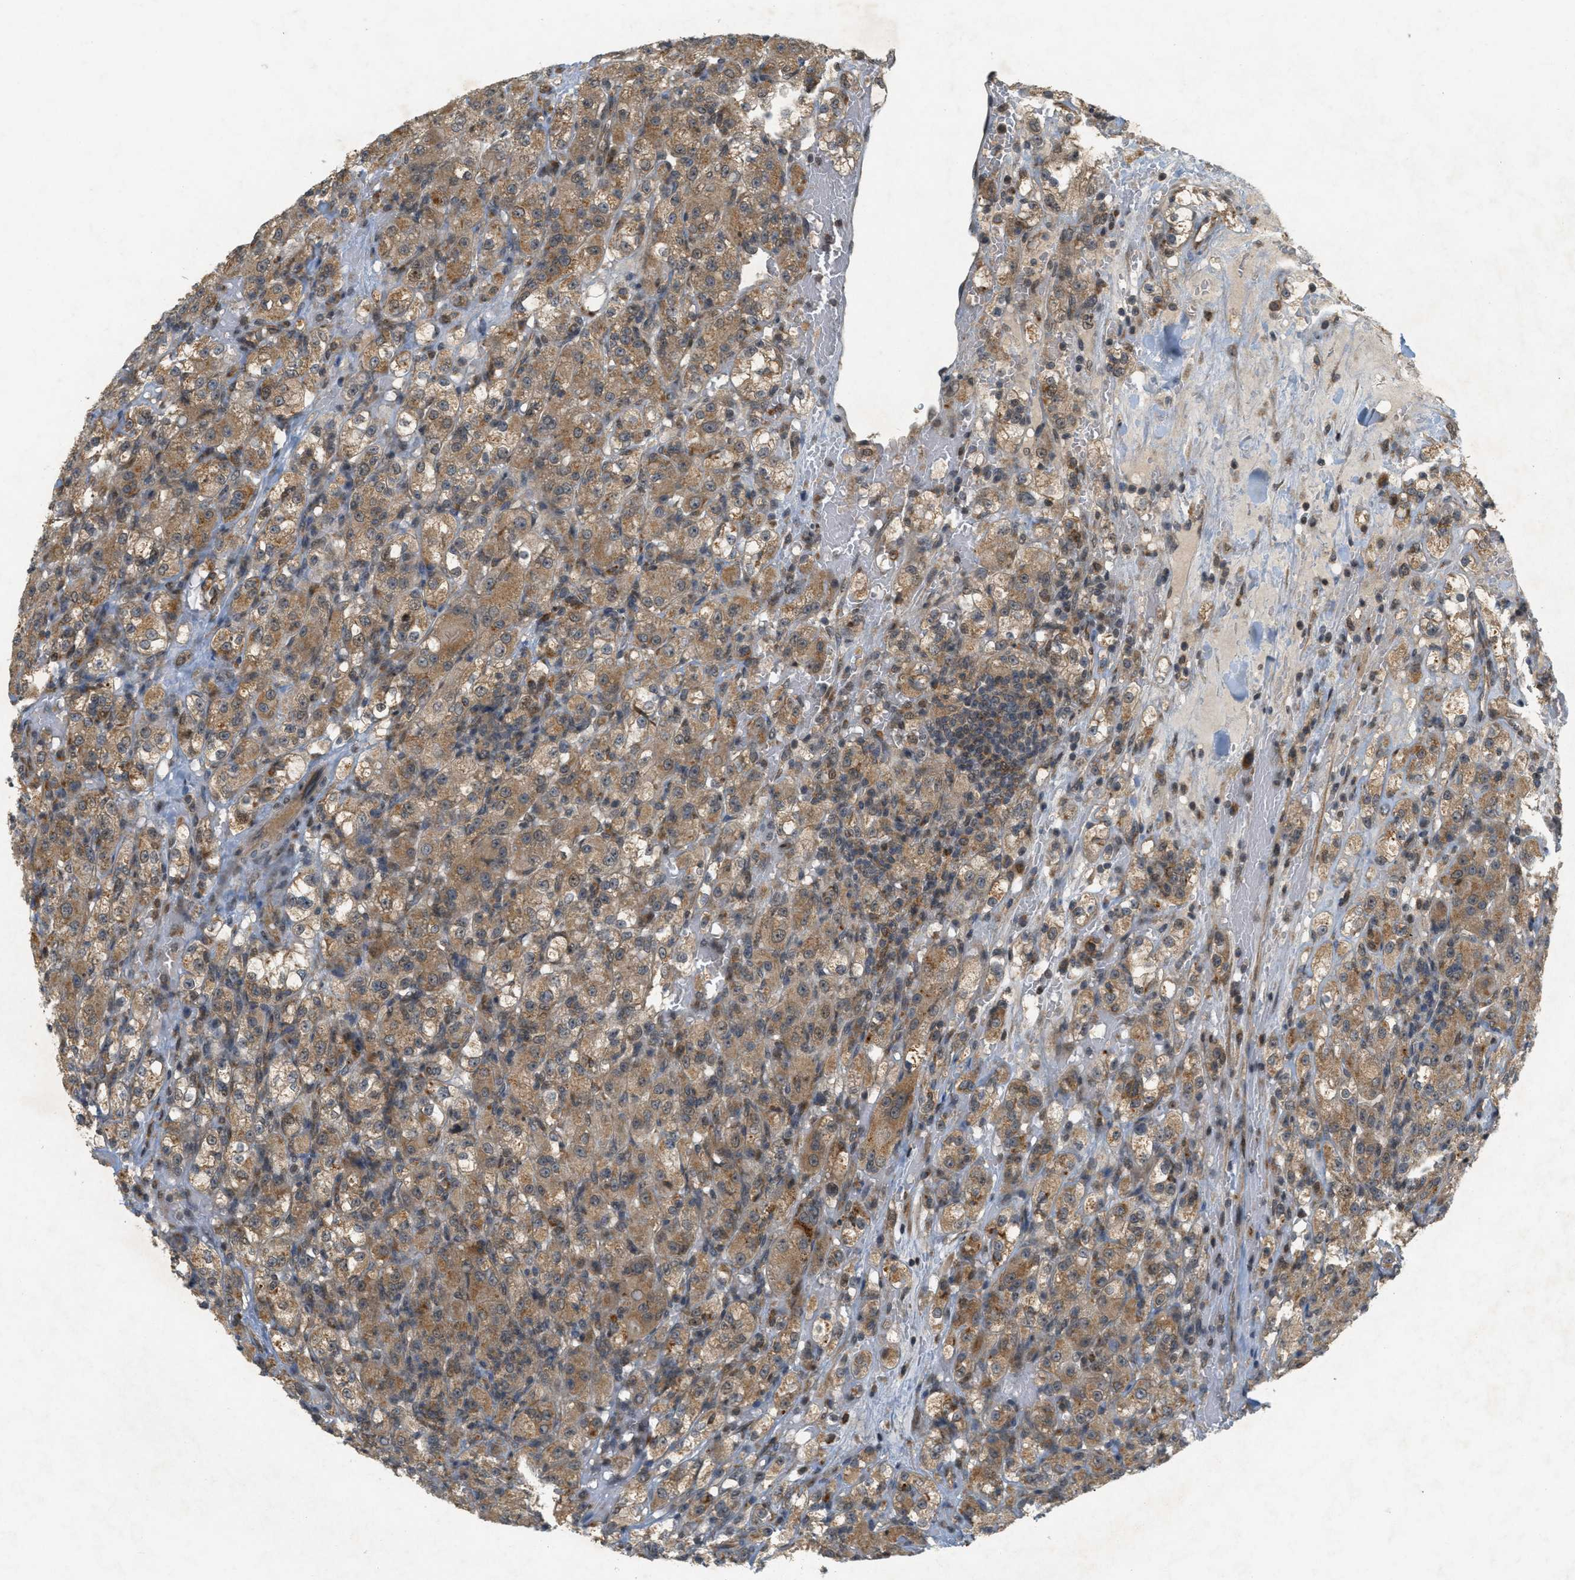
{"staining": {"intensity": "moderate", "quantity": ">75%", "location": "cytoplasmic/membranous"}, "tissue": "renal cancer", "cell_type": "Tumor cells", "image_type": "cancer", "snomed": [{"axis": "morphology", "description": "Normal tissue, NOS"}, {"axis": "morphology", "description": "Adenocarcinoma, NOS"}, {"axis": "topography", "description": "Kidney"}], "caption": "The immunohistochemical stain highlights moderate cytoplasmic/membranous staining in tumor cells of renal cancer (adenocarcinoma) tissue. (DAB (3,3'-diaminobenzidine) IHC, brown staining for protein, blue staining for nuclei).", "gene": "PRKD1", "patient": {"sex": "male", "age": 61}}